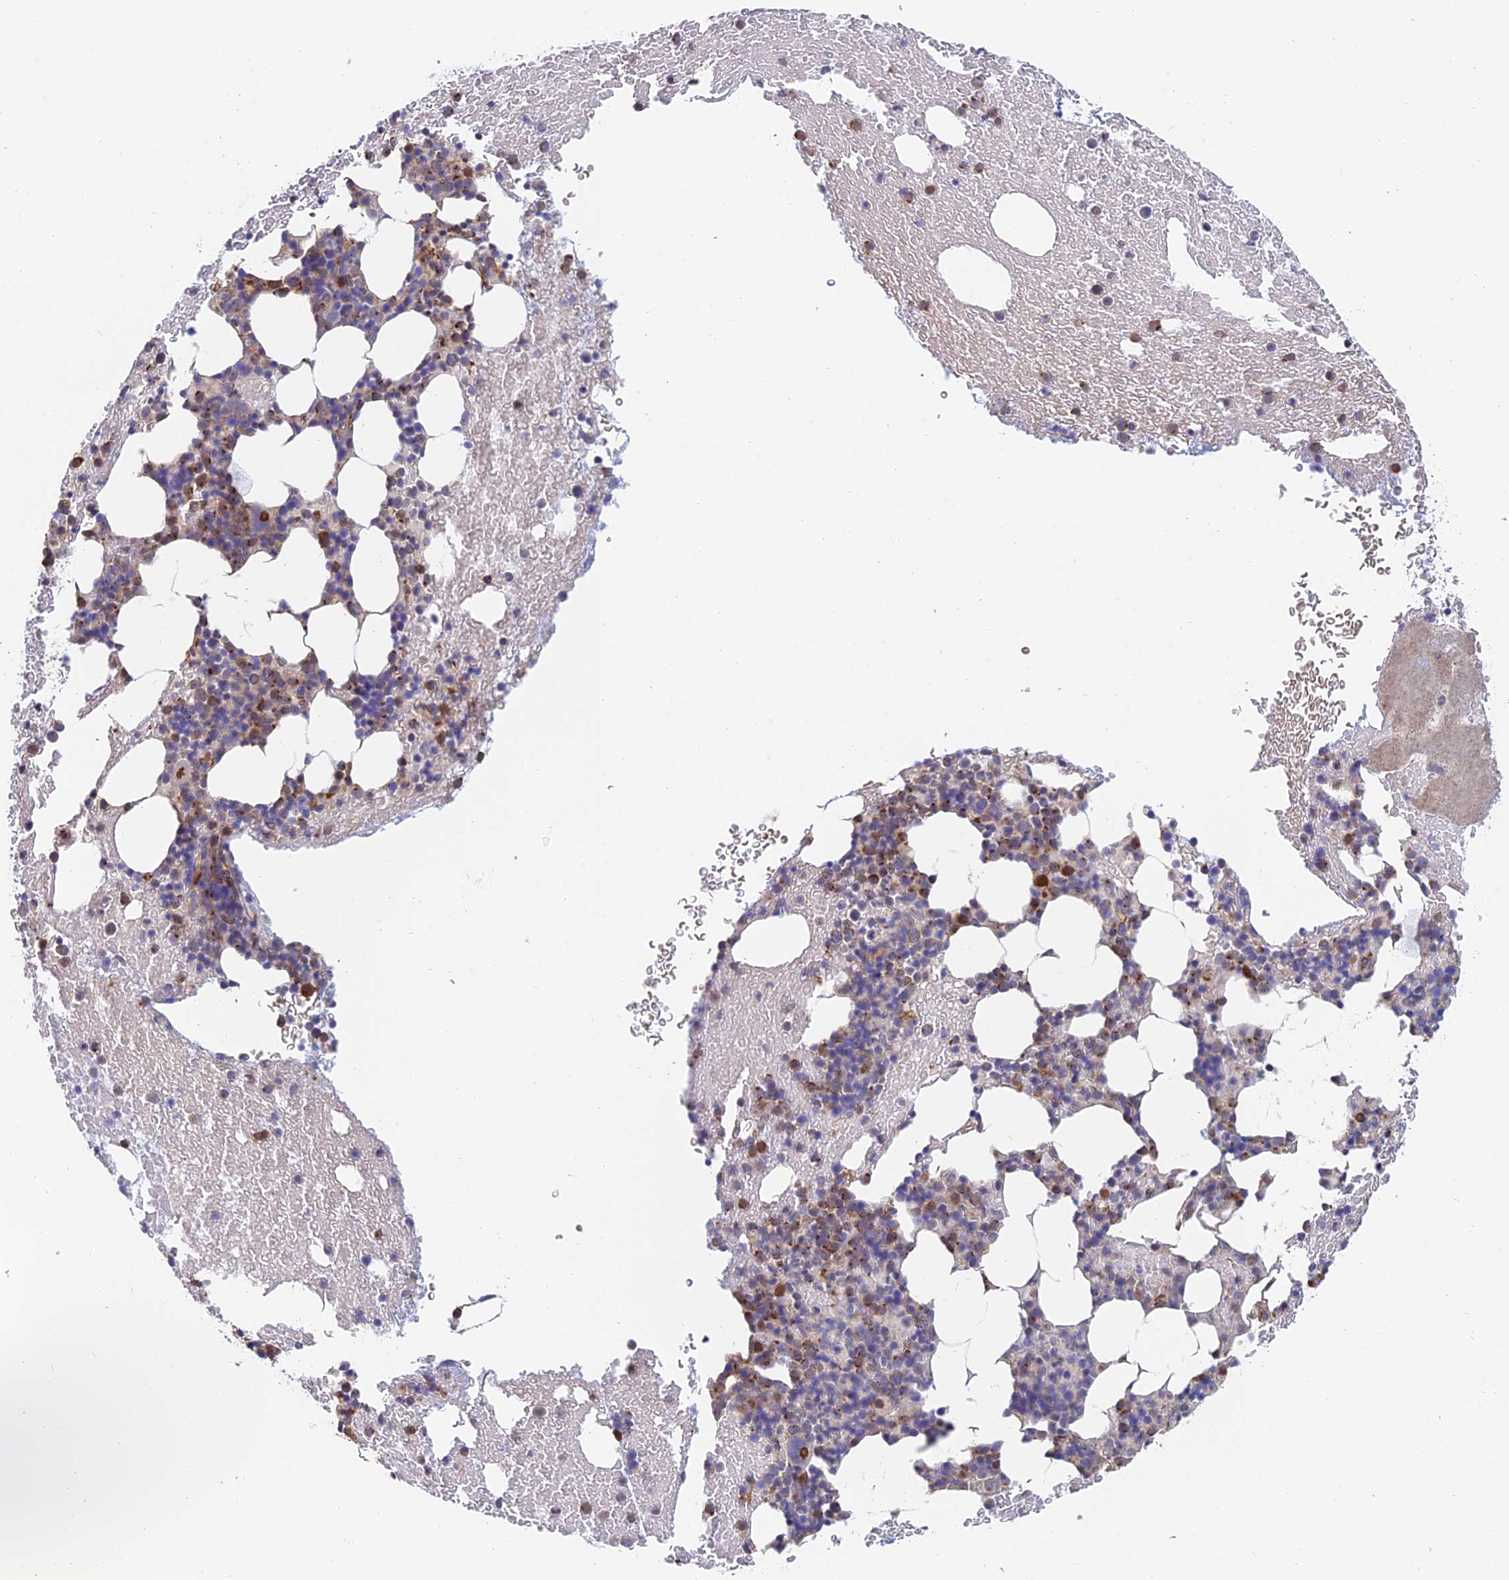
{"staining": {"intensity": "moderate", "quantity": "25%-75%", "location": "cytoplasmic/membranous"}, "tissue": "bone marrow", "cell_type": "Hematopoietic cells", "image_type": "normal", "snomed": [{"axis": "morphology", "description": "Normal tissue, NOS"}, {"axis": "topography", "description": "Bone marrow"}], "caption": "The micrograph displays immunohistochemical staining of benign bone marrow. There is moderate cytoplasmic/membranous staining is present in about 25%-75% of hematopoietic cells.", "gene": "ENSG00000267561", "patient": {"sex": "male", "age": 57}}